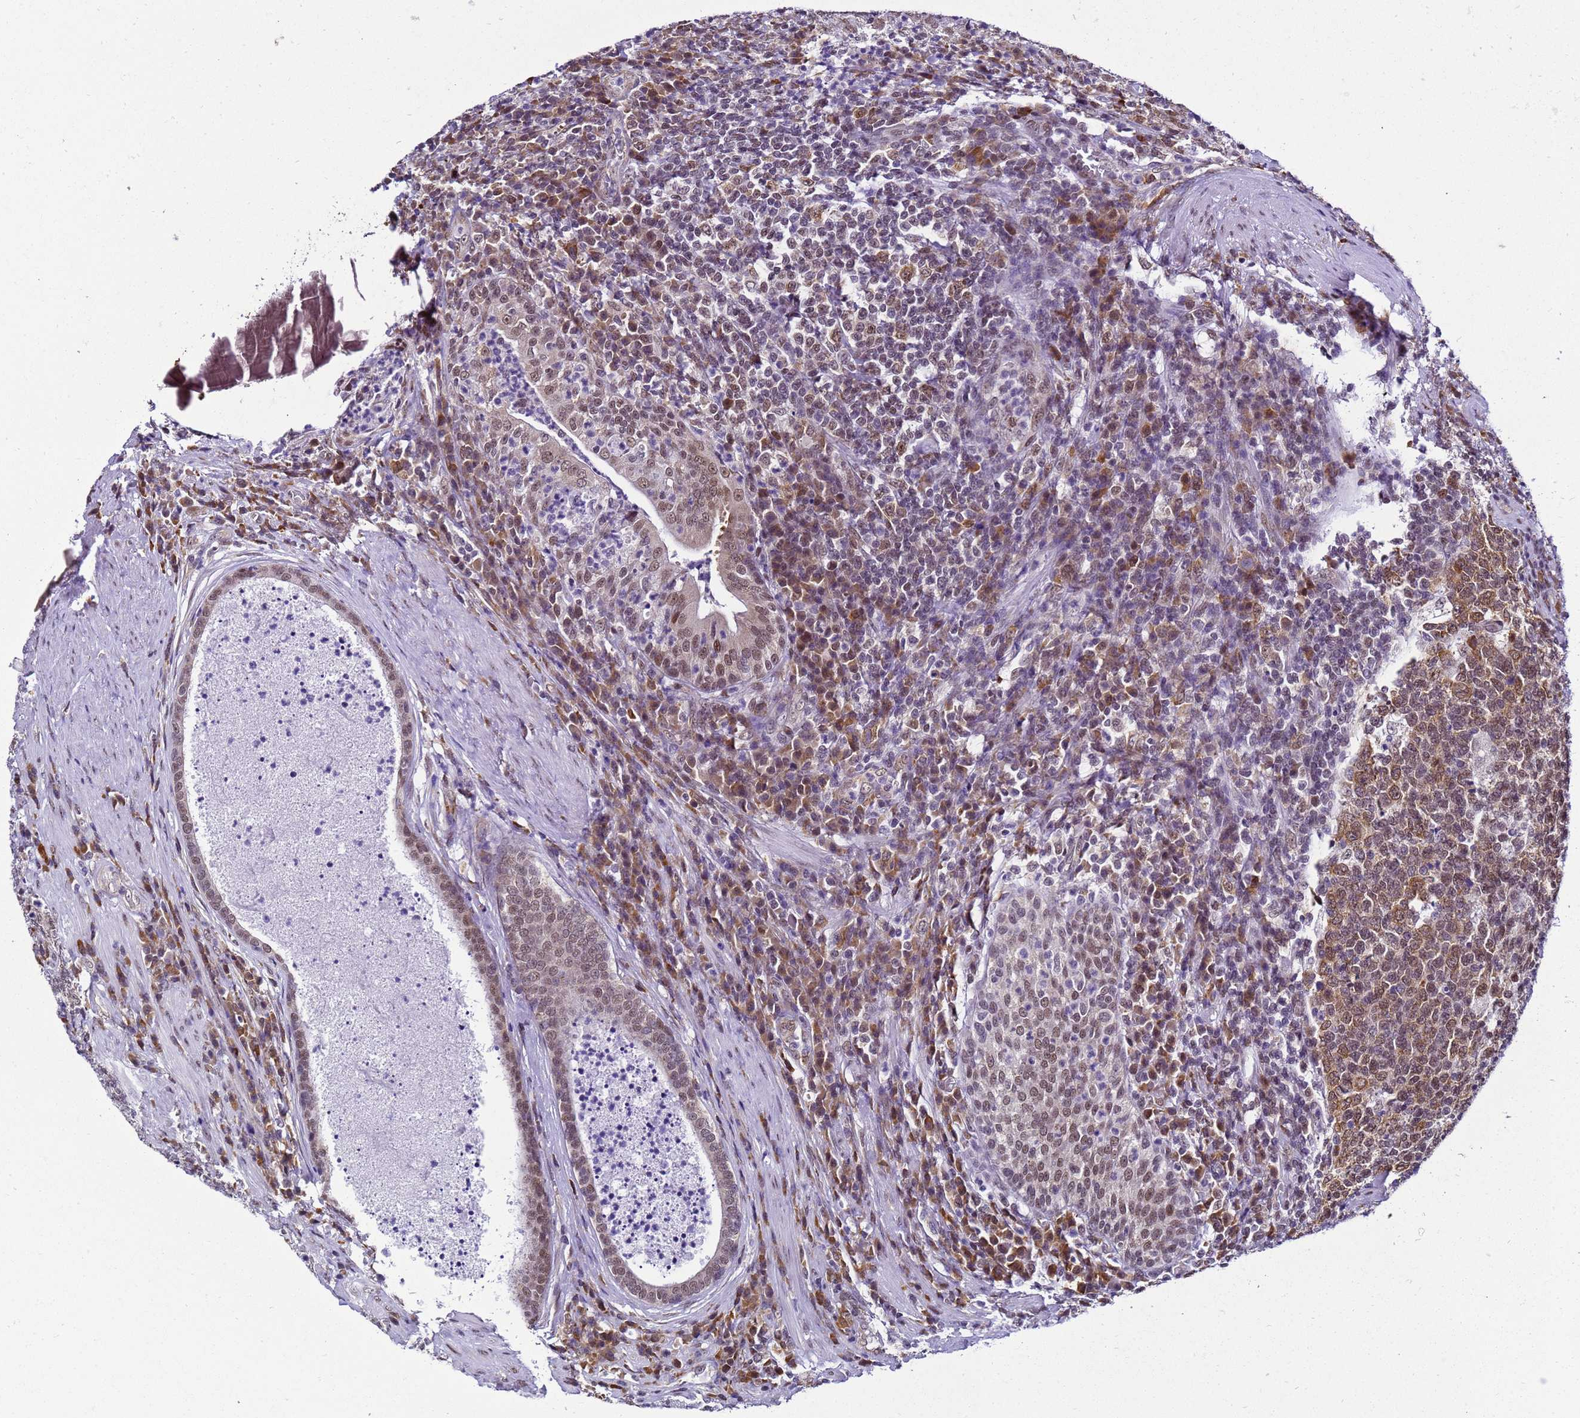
{"staining": {"intensity": "weak", "quantity": "25%-75%", "location": "nuclear"}, "tissue": "prostate cancer", "cell_type": "Tumor cells", "image_type": "cancer", "snomed": [{"axis": "morphology", "description": "Adenocarcinoma, Low grade"}, {"axis": "topography", "description": "Prostate"}], "caption": "Tumor cells show low levels of weak nuclear staining in about 25%-75% of cells in human adenocarcinoma (low-grade) (prostate).", "gene": "SMN1", "patient": {"sex": "male", "age": 68}}